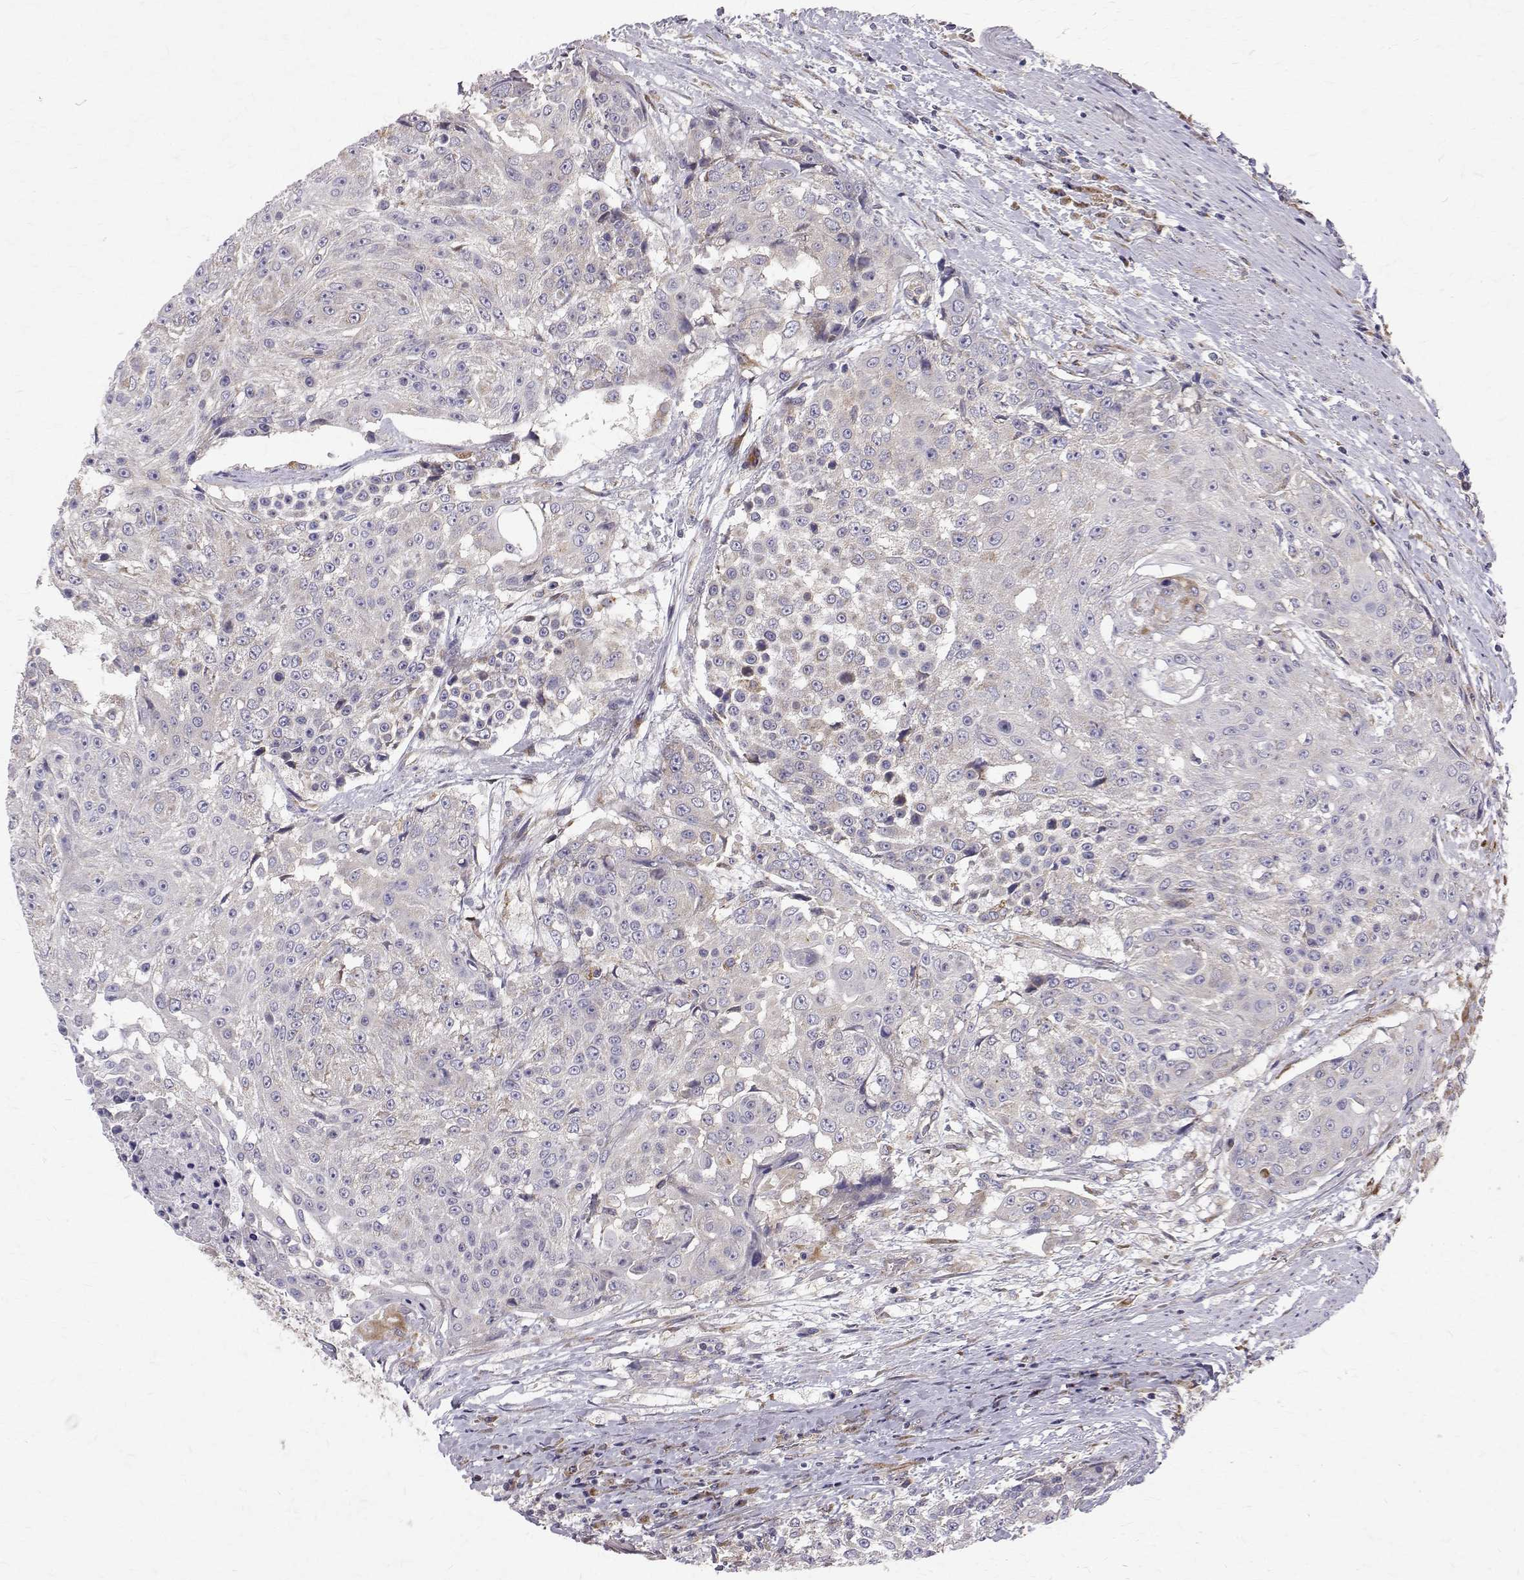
{"staining": {"intensity": "negative", "quantity": "none", "location": "none"}, "tissue": "urothelial cancer", "cell_type": "Tumor cells", "image_type": "cancer", "snomed": [{"axis": "morphology", "description": "Urothelial carcinoma, High grade"}, {"axis": "topography", "description": "Urinary bladder"}], "caption": "An image of urothelial carcinoma (high-grade) stained for a protein shows no brown staining in tumor cells.", "gene": "ARFGAP1", "patient": {"sex": "female", "age": 63}}